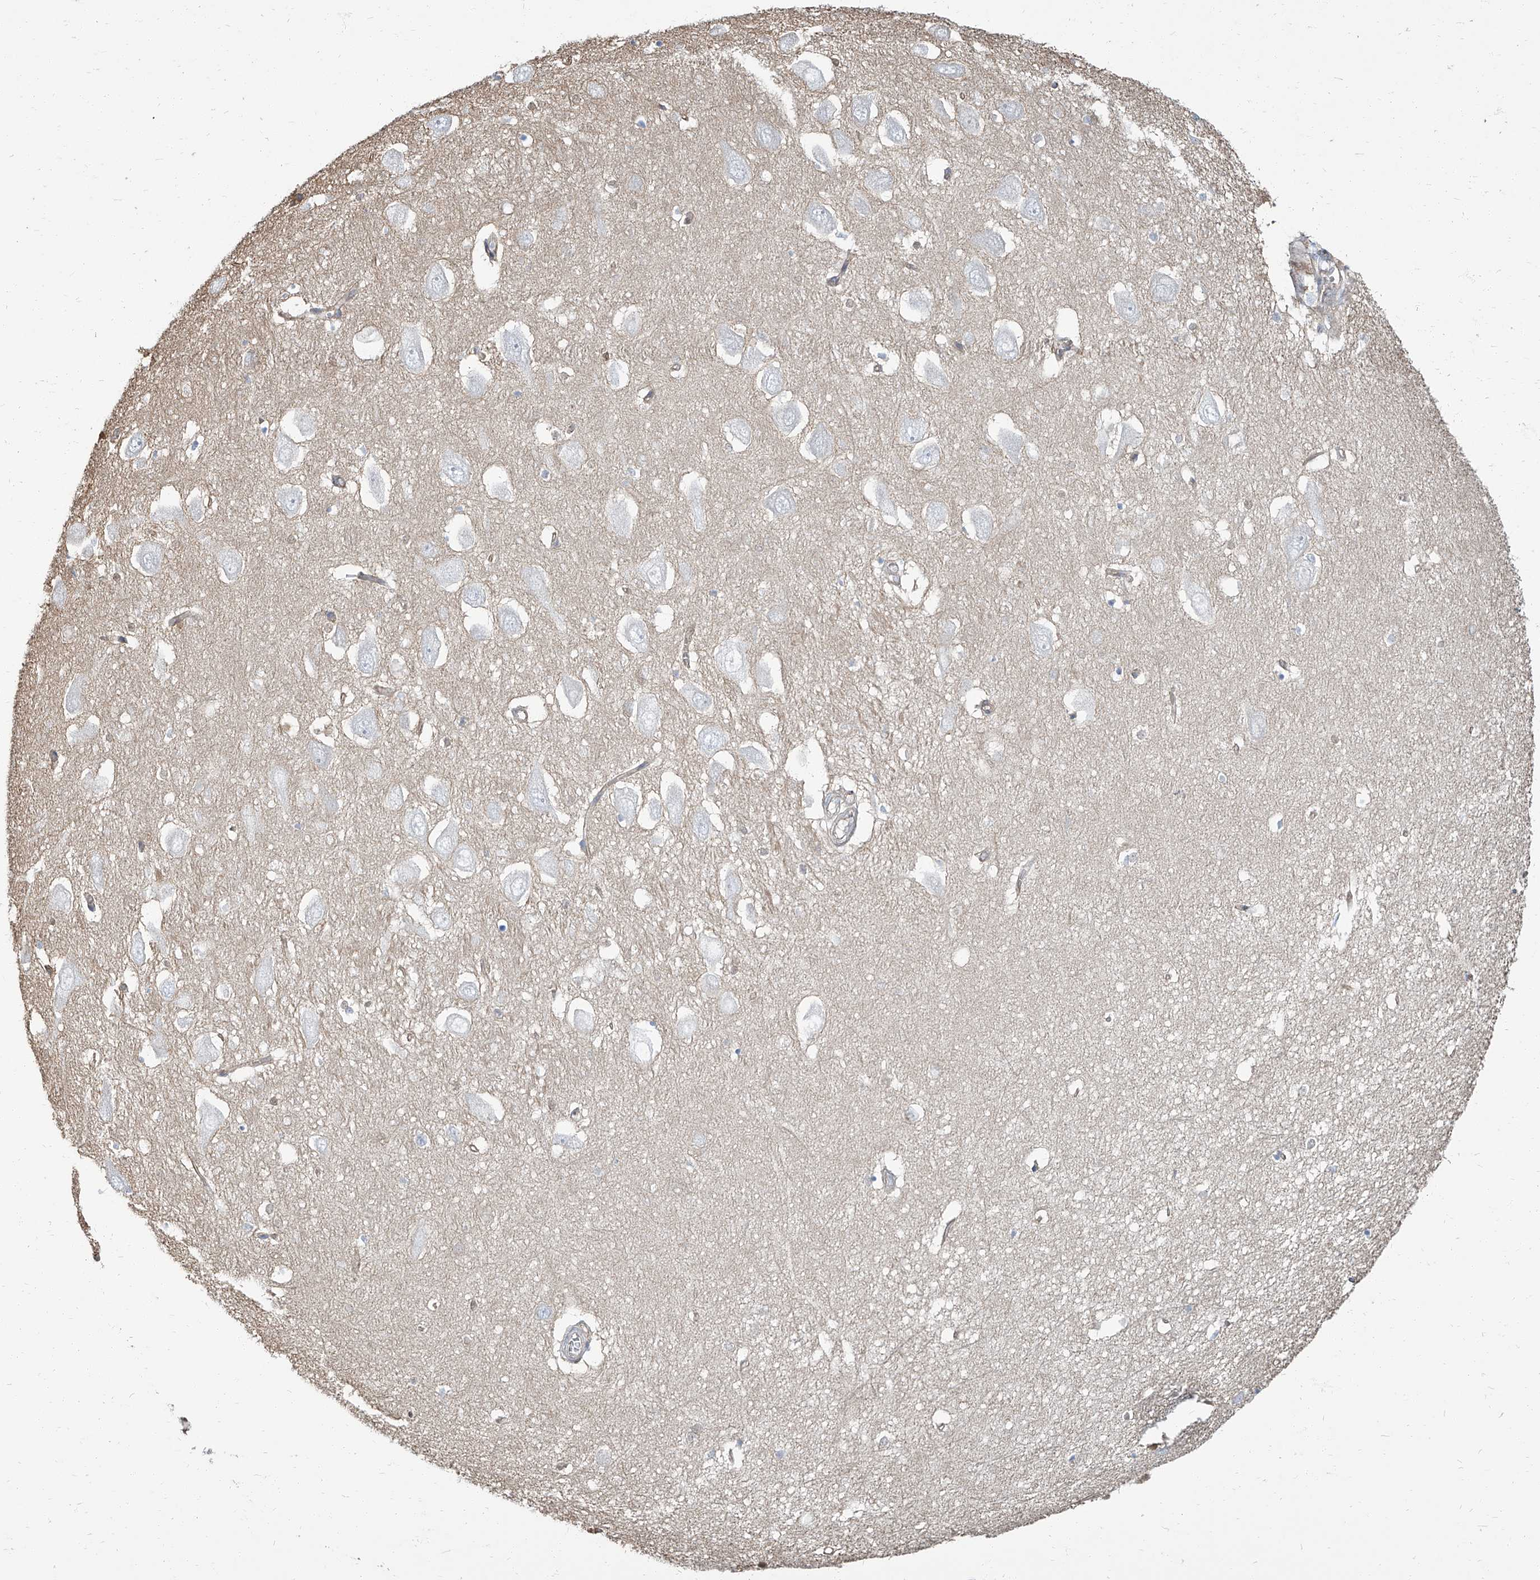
{"staining": {"intensity": "negative", "quantity": "none", "location": "none"}, "tissue": "hippocampus", "cell_type": "Glial cells", "image_type": "normal", "snomed": [{"axis": "morphology", "description": "Normal tissue, NOS"}, {"axis": "topography", "description": "Hippocampus"}], "caption": "This histopathology image is of unremarkable hippocampus stained with immunohistochemistry to label a protein in brown with the nuclei are counter-stained blue. There is no staining in glial cells. Brightfield microscopy of immunohistochemistry stained with DAB (3,3'-diaminobenzidine) (brown) and hematoxylin (blue), captured at high magnification.", "gene": "TXLNB", "patient": {"sex": "female", "age": 64}}